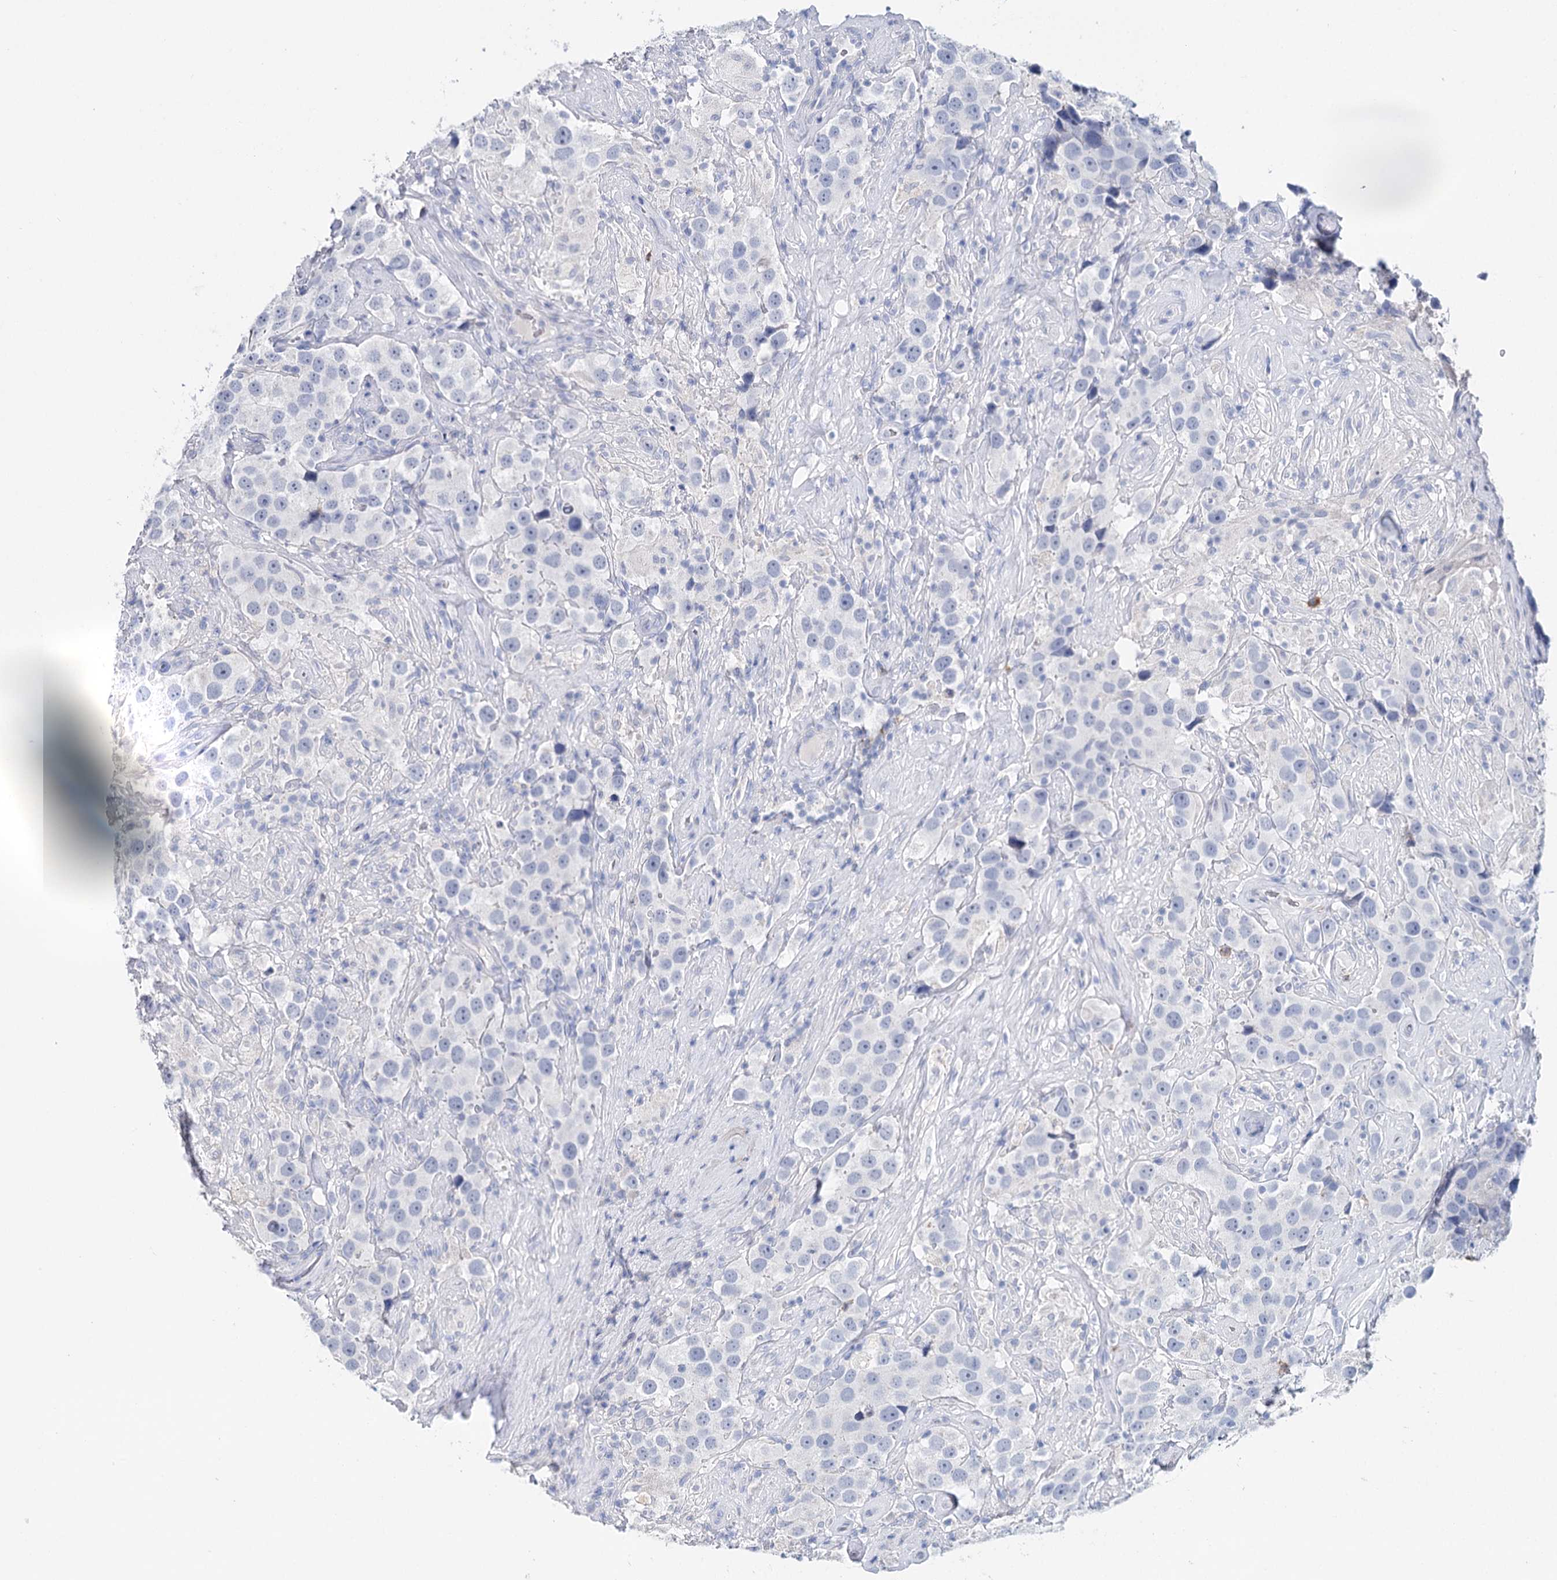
{"staining": {"intensity": "negative", "quantity": "none", "location": "none"}, "tissue": "testis cancer", "cell_type": "Tumor cells", "image_type": "cancer", "snomed": [{"axis": "morphology", "description": "Seminoma, NOS"}, {"axis": "topography", "description": "Testis"}], "caption": "This micrograph is of testis cancer (seminoma) stained with IHC to label a protein in brown with the nuclei are counter-stained blue. There is no expression in tumor cells. (DAB IHC, high magnification).", "gene": "CEACAM8", "patient": {"sex": "male", "age": 49}}